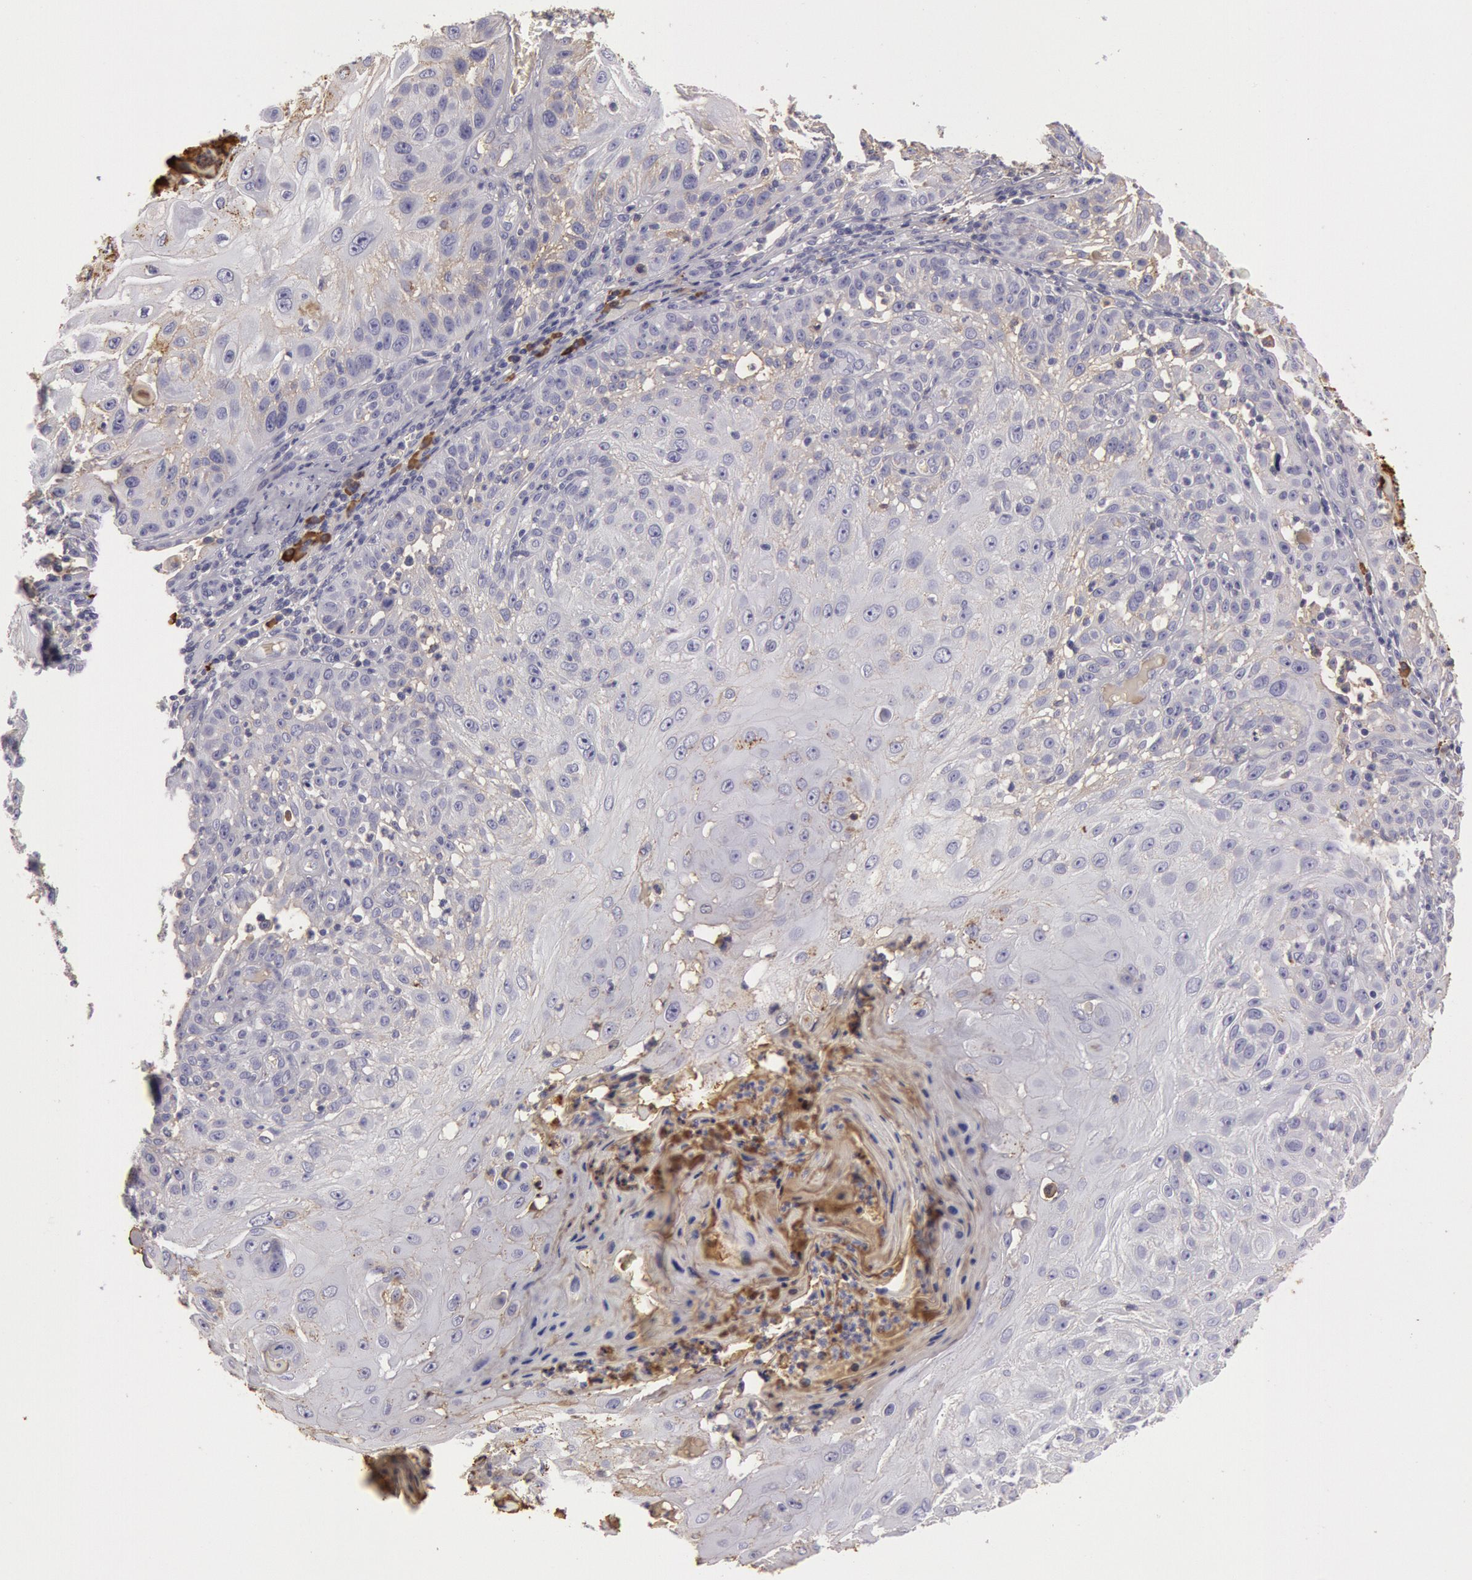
{"staining": {"intensity": "weak", "quantity": "<25%", "location": "cytoplasmic/membranous"}, "tissue": "skin cancer", "cell_type": "Tumor cells", "image_type": "cancer", "snomed": [{"axis": "morphology", "description": "Squamous cell carcinoma, NOS"}, {"axis": "topography", "description": "Skin"}], "caption": "IHC of skin cancer (squamous cell carcinoma) shows no staining in tumor cells.", "gene": "IGHG1", "patient": {"sex": "female", "age": 89}}